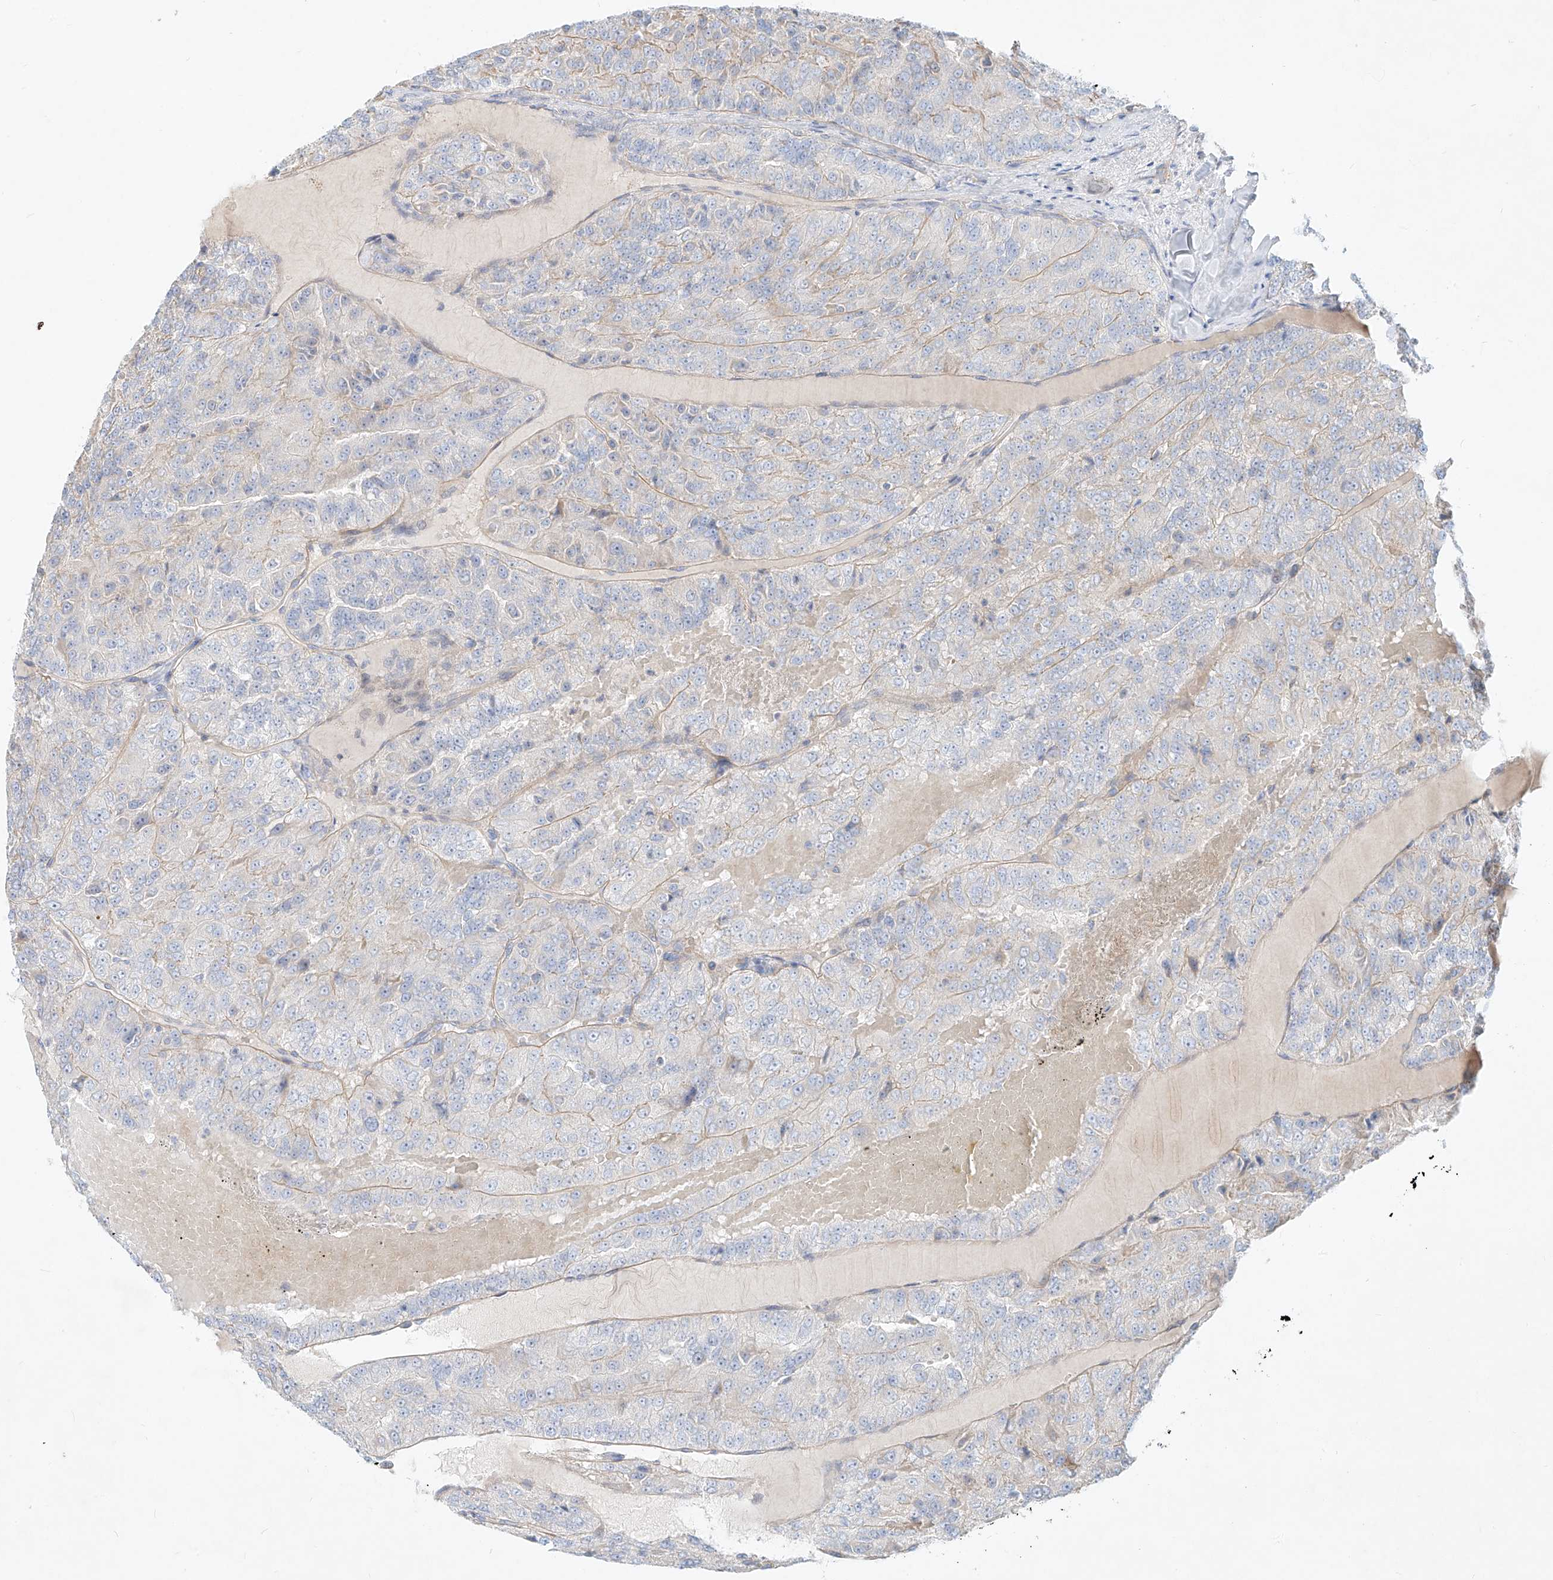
{"staining": {"intensity": "negative", "quantity": "none", "location": "none"}, "tissue": "renal cancer", "cell_type": "Tumor cells", "image_type": "cancer", "snomed": [{"axis": "morphology", "description": "Adenocarcinoma, NOS"}, {"axis": "topography", "description": "Kidney"}], "caption": "The histopathology image exhibits no staining of tumor cells in adenocarcinoma (renal).", "gene": "AJM1", "patient": {"sex": "female", "age": 63}}